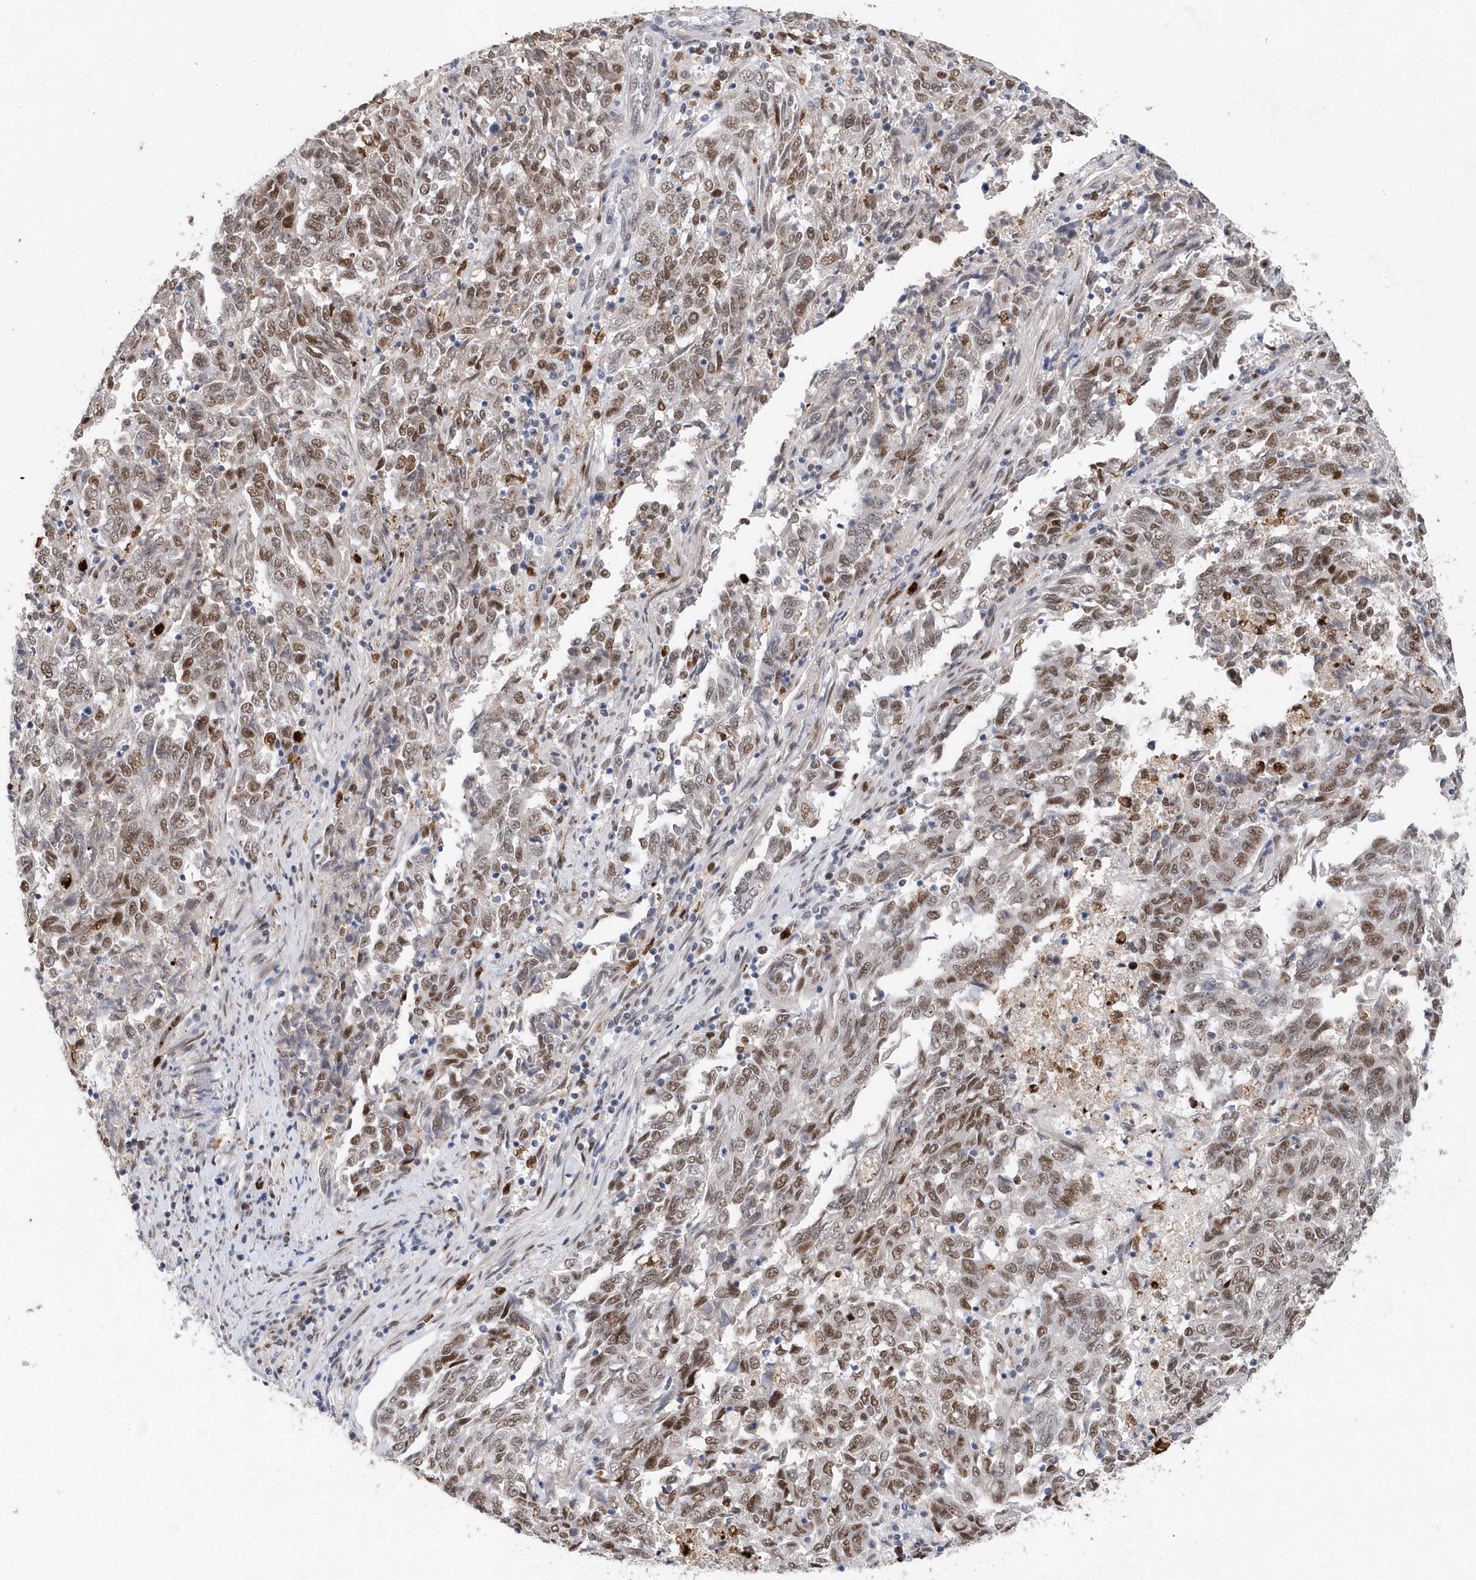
{"staining": {"intensity": "moderate", "quantity": ">75%", "location": "nuclear"}, "tissue": "endometrial cancer", "cell_type": "Tumor cells", "image_type": "cancer", "snomed": [{"axis": "morphology", "description": "Adenocarcinoma, NOS"}, {"axis": "topography", "description": "Endometrium"}], "caption": "Endometrial cancer stained for a protein (brown) displays moderate nuclear positive expression in about >75% of tumor cells.", "gene": "RPP30", "patient": {"sex": "female", "age": 80}}